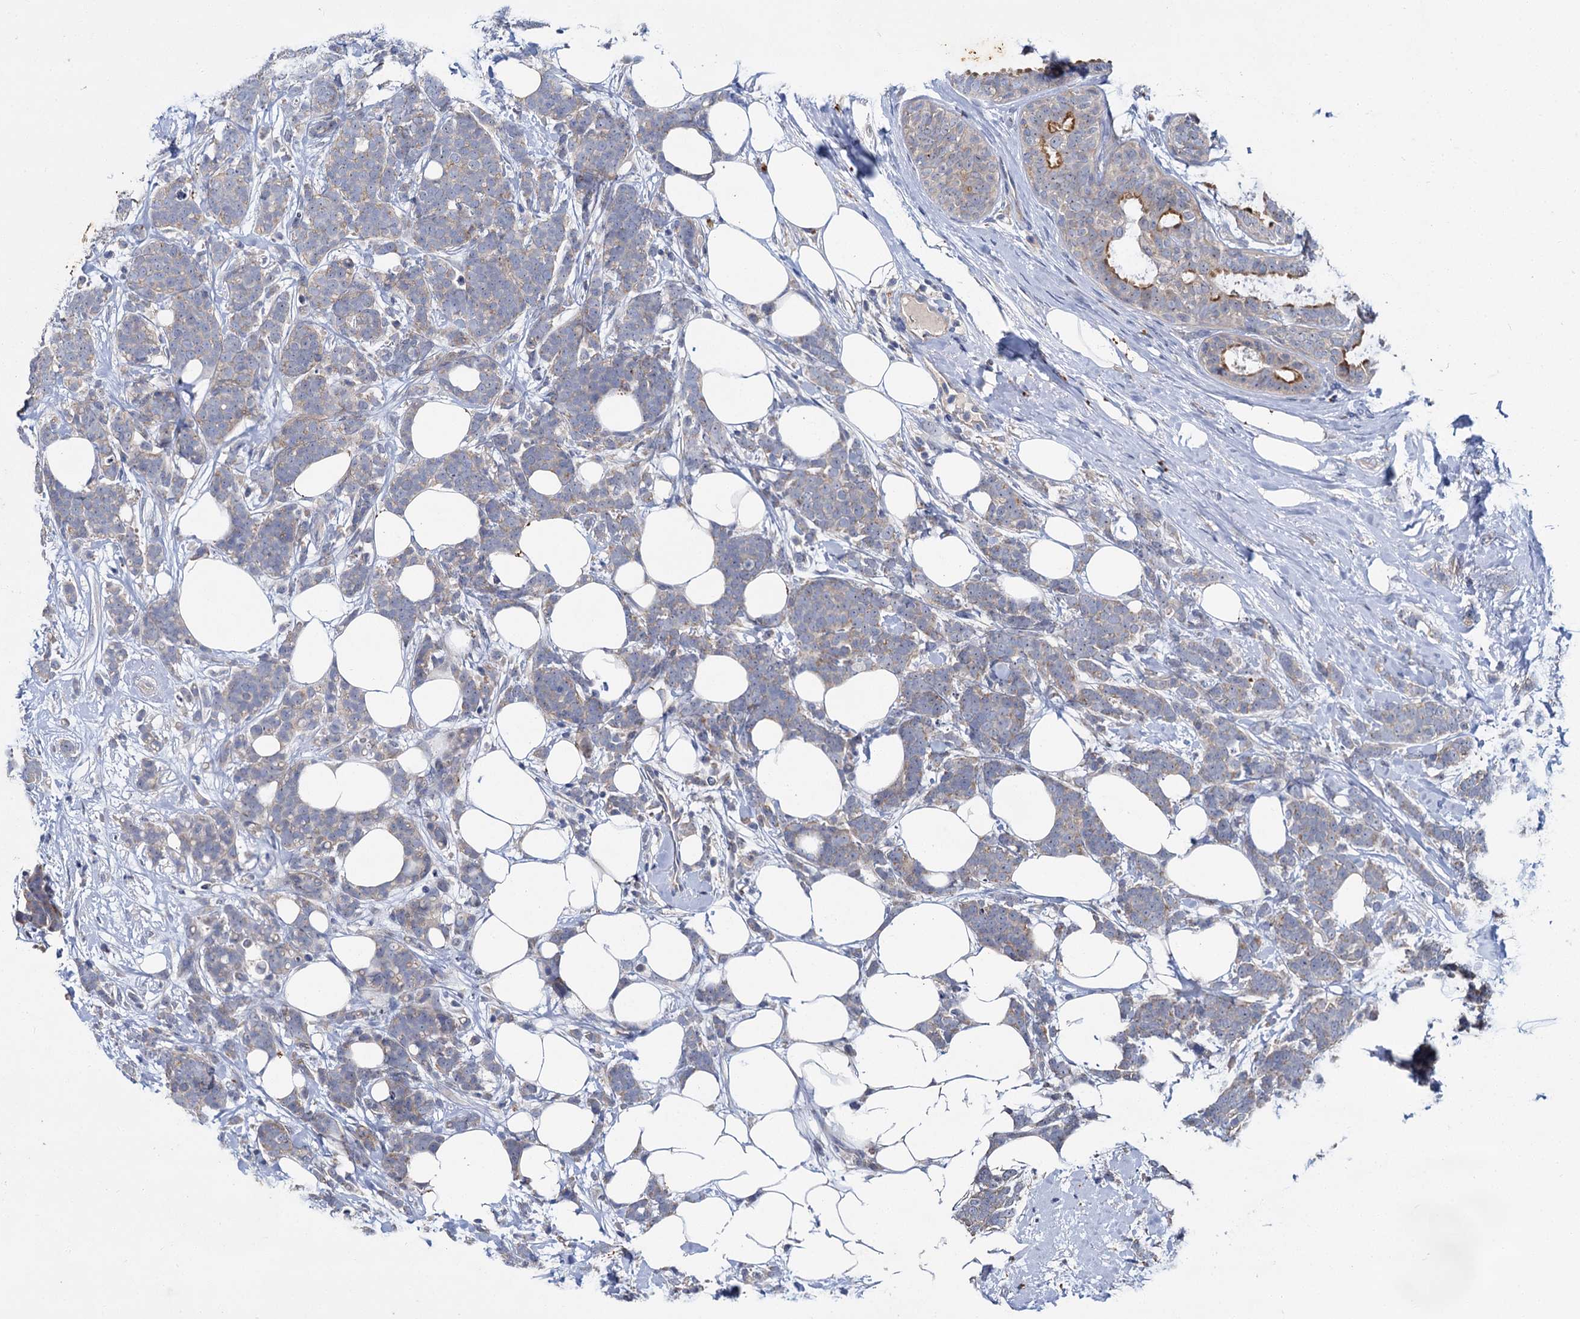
{"staining": {"intensity": "weak", "quantity": "<25%", "location": "cytoplasmic/membranous"}, "tissue": "breast cancer", "cell_type": "Tumor cells", "image_type": "cancer", "snomed": [{"axis": "morphology", "description": "Lobular carcinoma"}, {"axis": "topography", "description": "Breast"}], "caption": "Tumor cells show no significant staining in breast cancer.", "gene": "ATP9A", "patient": {"sex": "female", "age": 58}}